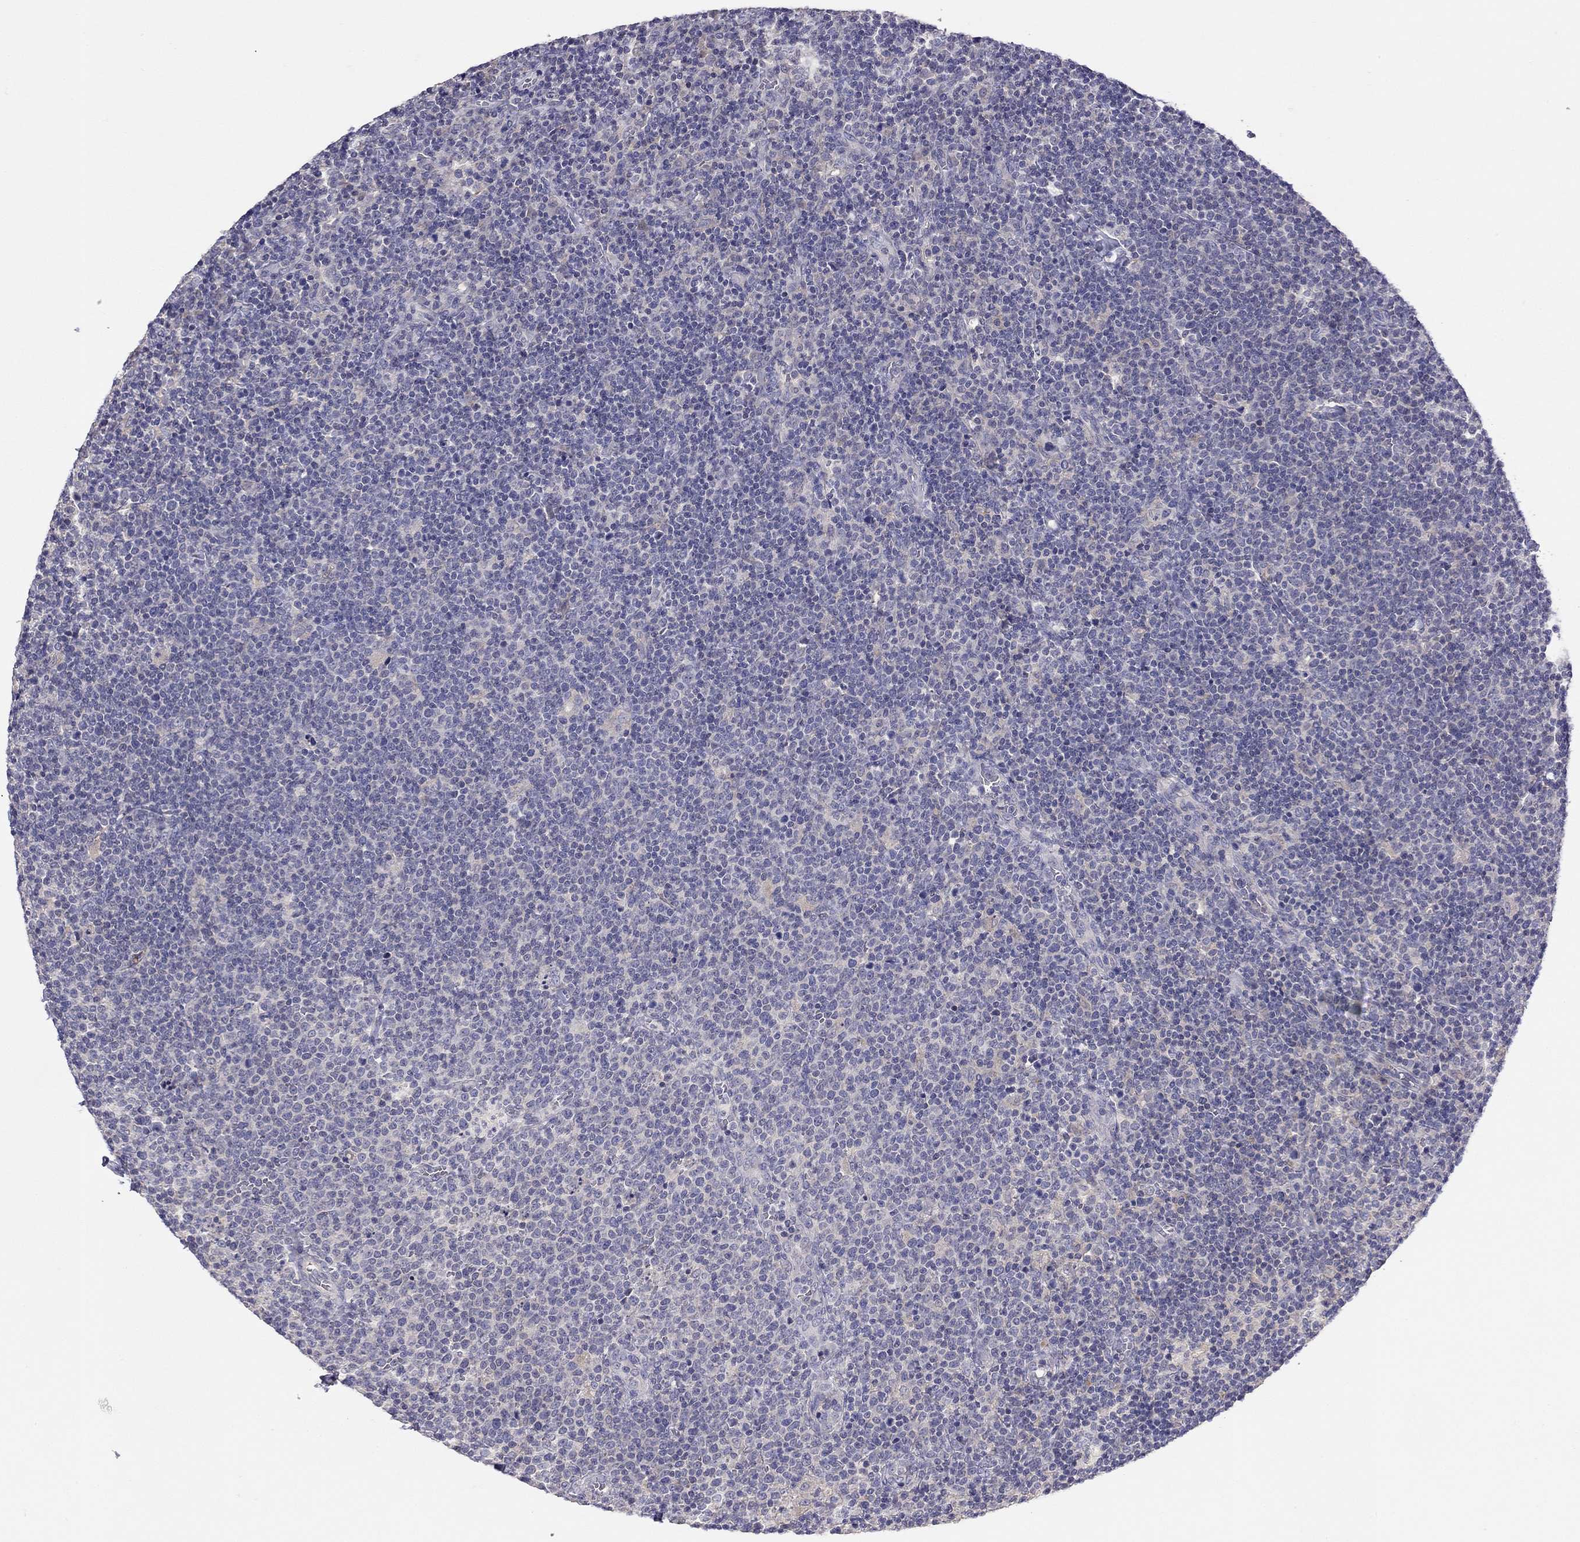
{"staining": {"intensity": "negative", "quantity": "none", "location": "none"}, "tissue": "lymphoma", "cell_type": "Tumor cells", "image_type": "cancer", "snomed": [{"axis": "morphology", "description": "Malignant lymphoma, non-Hodgkin's type, High grade"}, {"axis": "topography", "description": "Lymph node"}], "caption": "There is no significant positivity in tumor cells of high-grade malignant lymphoma, non-Hodgkin's type.", "gene": "RTP5", "patient": {"sex": "male", "age": 61}}